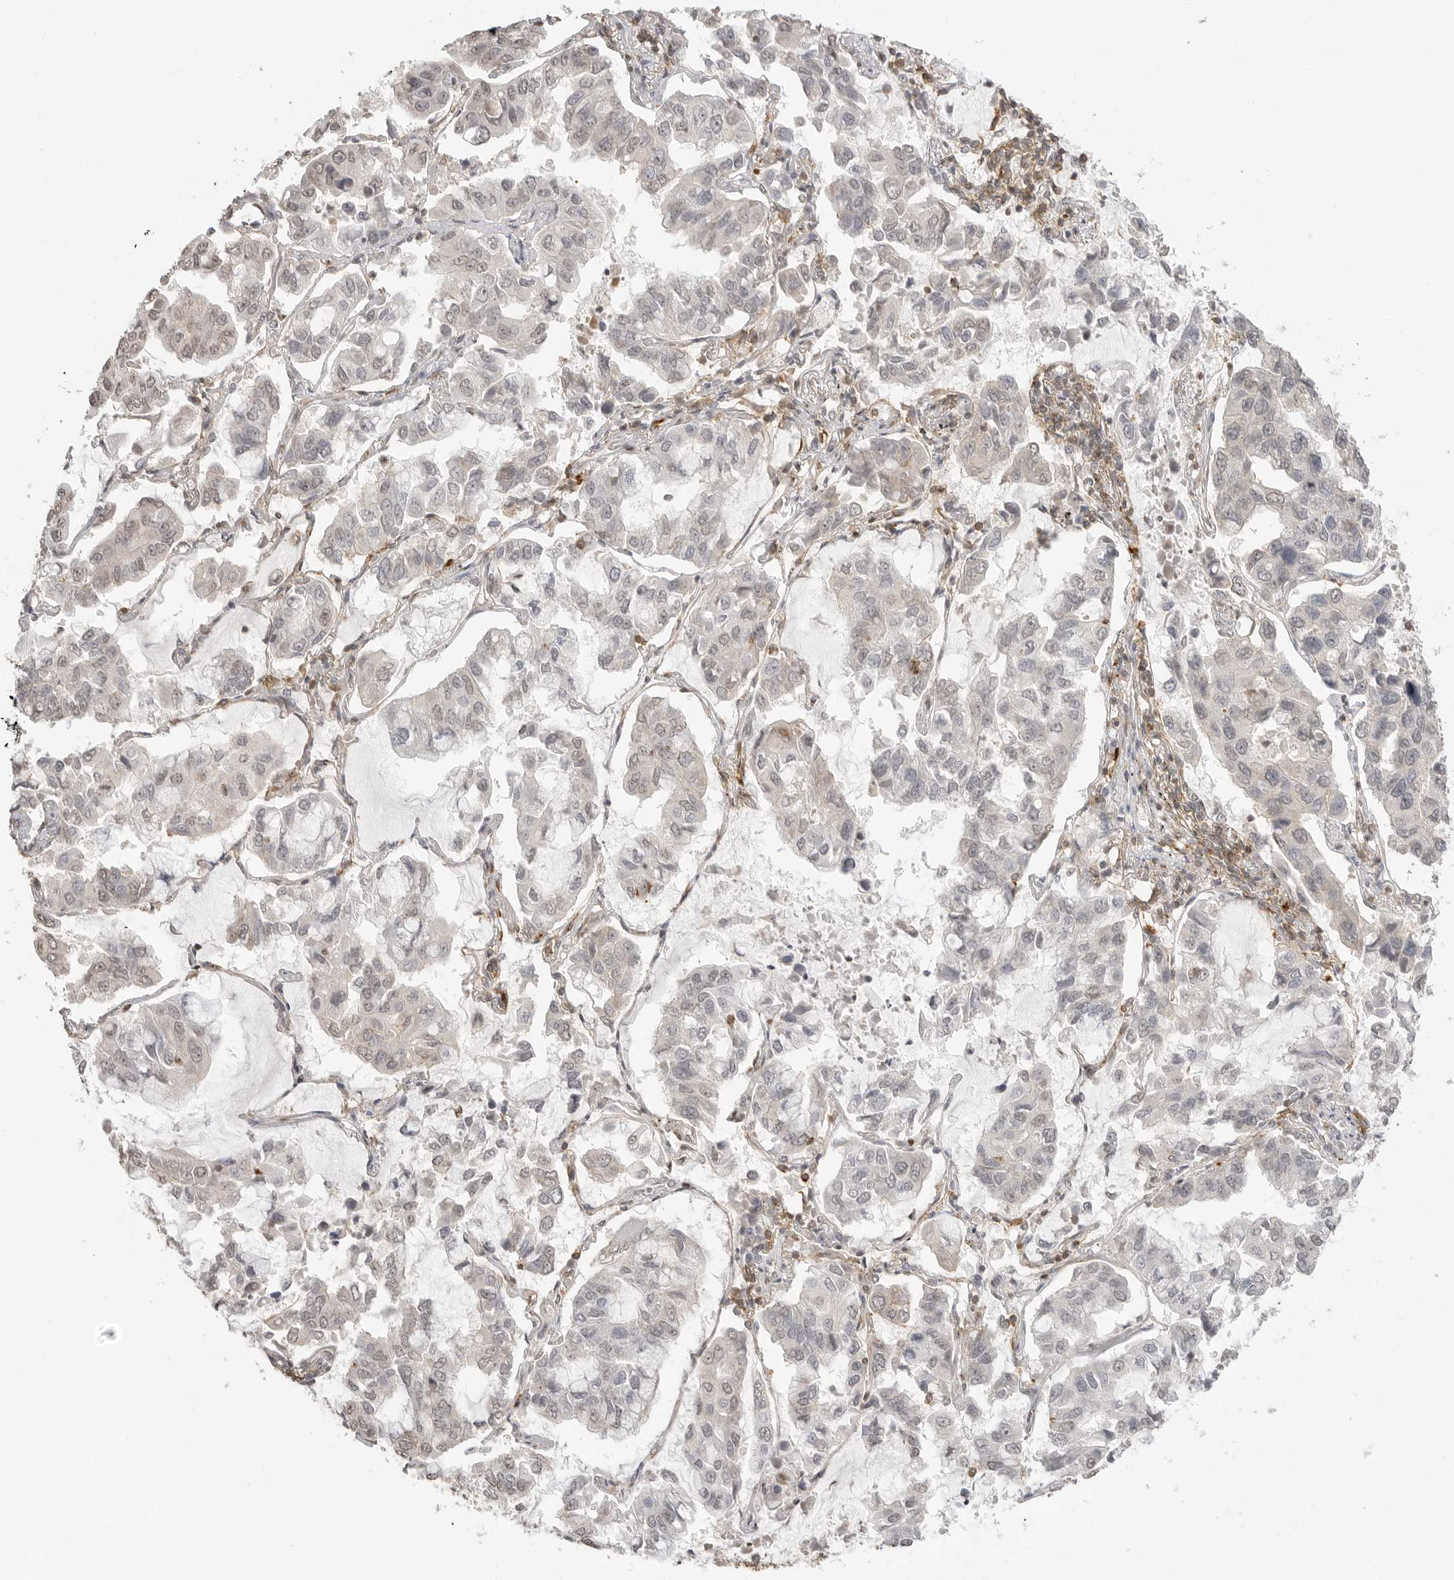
{"staining": {"intensity": "negative", "quantity": "none", "location": "none"}, "tissue": "lung cancer", "cell_type": "Tumor cells", "image_type": "cancer", "snomed": [{"axis": "morphology", "description": "Adenocarcinoma, NOS"}, {"axis": "topography", "description": "Lung"}], "caption": "Tumor cells are negative for protein expression in human lung adenocarcinoma.", "gene": "GPC2", "patient": {"sex": "male", "age": 64}}